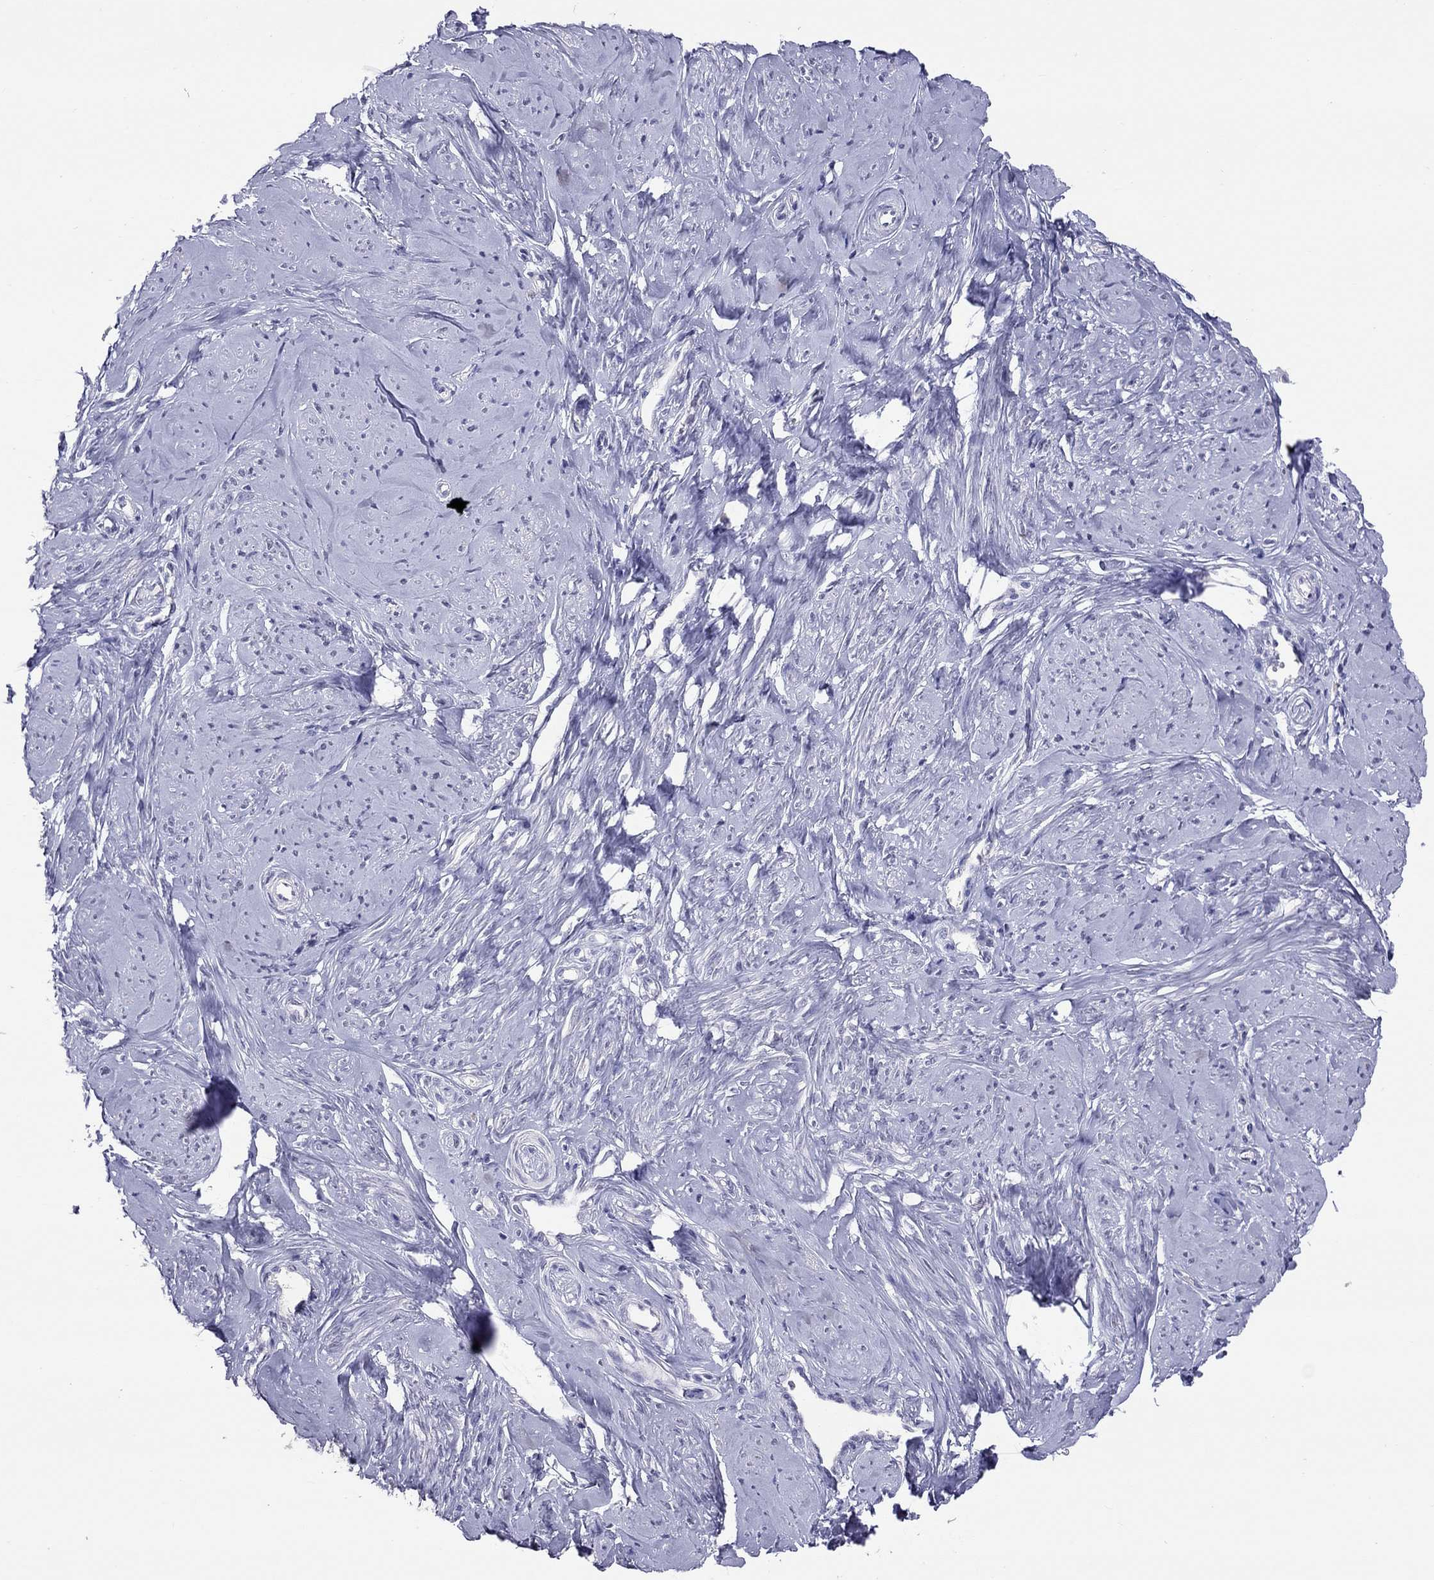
{"staining": {"intensity": "negative", "quantity": "none", "location": "none"}, "tissue": "smooth muscle", "cell_type": "Smooth muscle cells", "image_type": "normal", "snomed": [{"axis": "morphology", "description": "Normal tissue, NOS"}, {"axis": "topography", "description": "Smooth muscle"}], "caption": "This image is of unremarkable smooth muscle stained with immunohistochemistry to label a protein in brown with the nuclei are counter-stained blue. There is no staining in smooth muscle cells. The staining is performed using DAB (3,3'-diaminobenzidine) brown chromogen with nuclei counter-stained in using hematoxylin.", "gene": "JHY", "patient": {"sex": "female", "age": 48}}